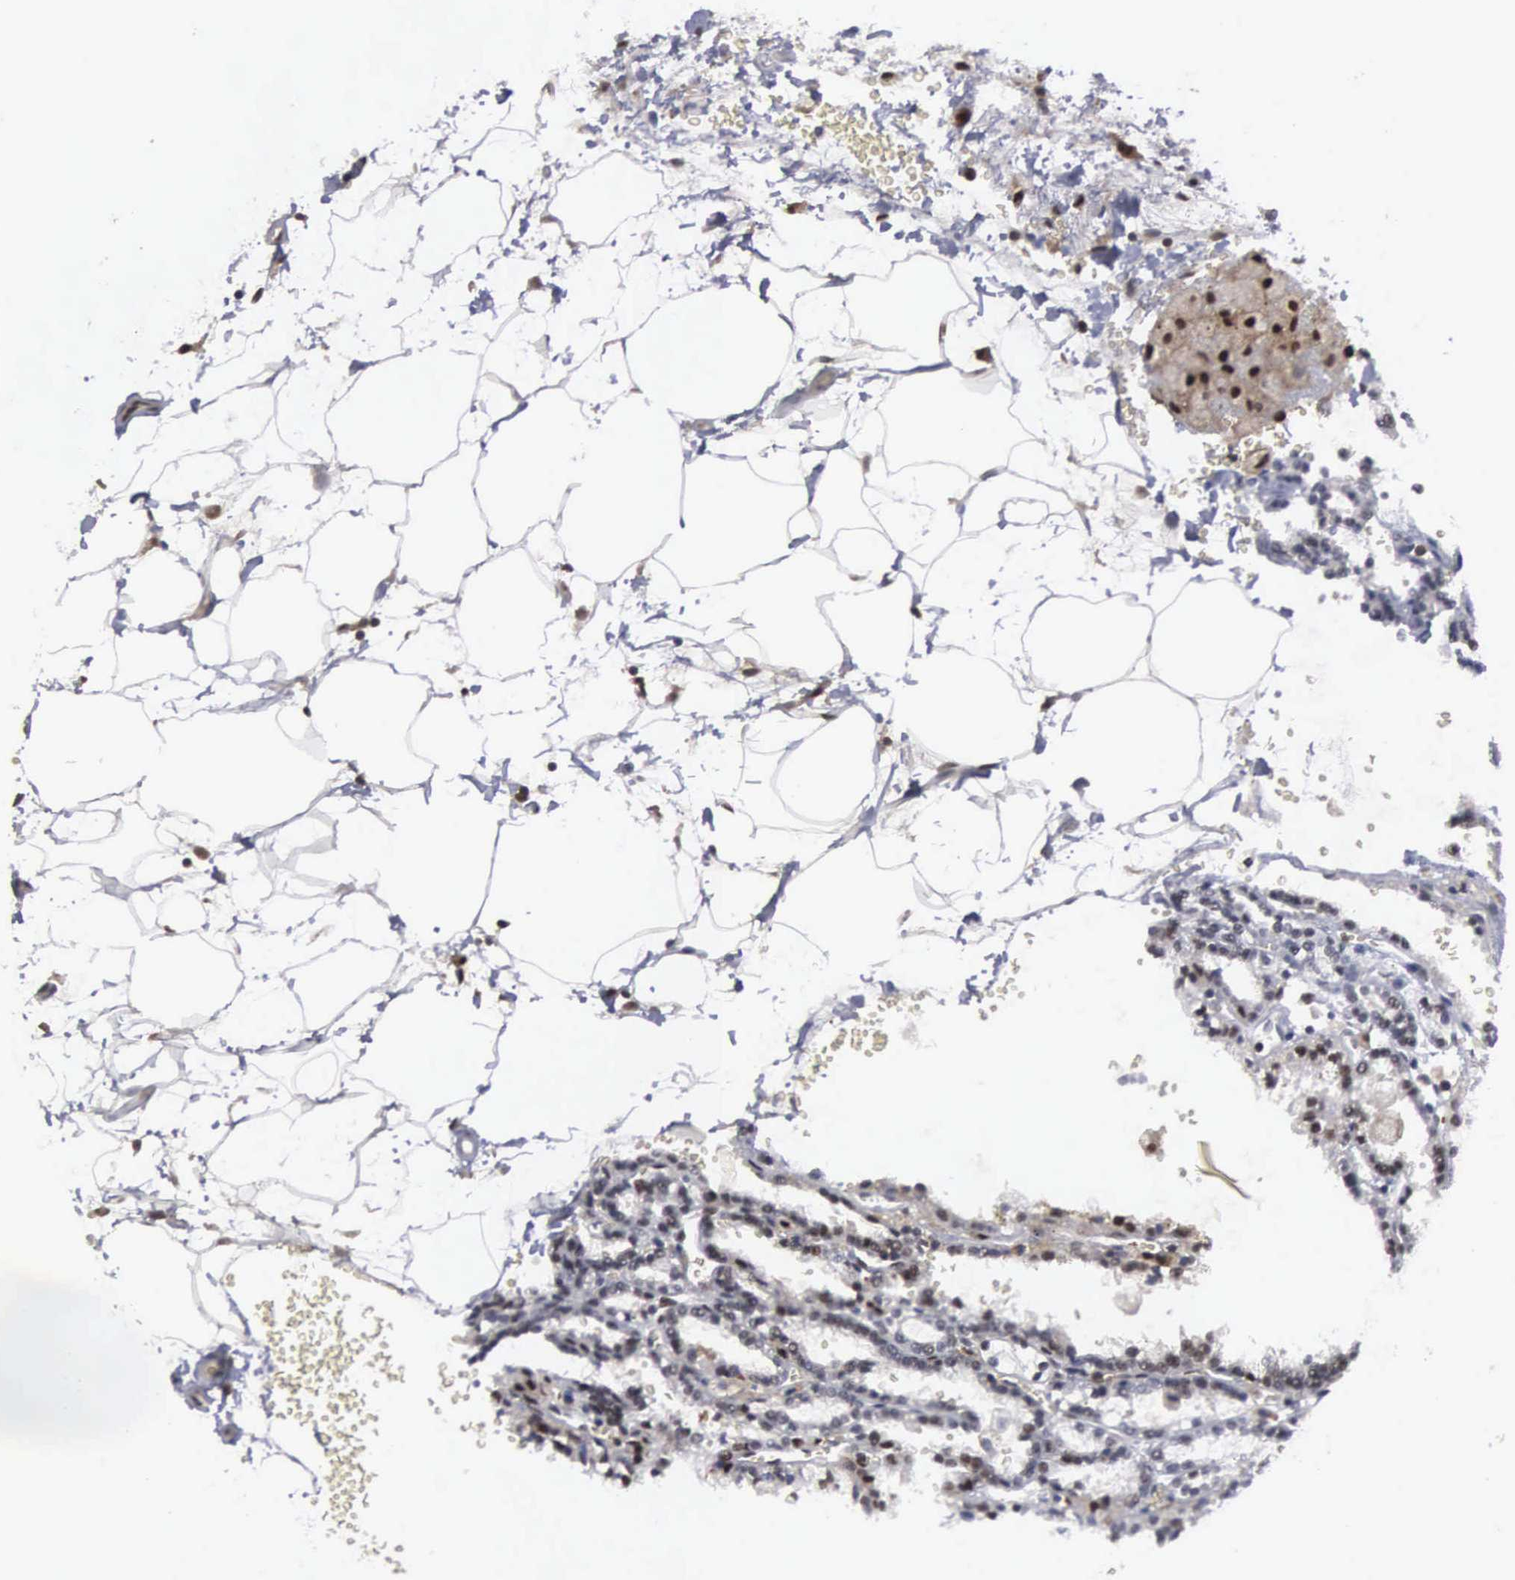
{"staining": {"intensity": "strong", "quantity": "<25%", "location": "nuclear"}, "tissue": "renal cancer", "cell_type": "Tumor cells", "image_type": "cancer", "snomed": [{"axis": "morphology", "description": "Adenocarcinoma, NOS"}, {"axis": "topography", "description": "Kidney"}], "caption": "Human renal cancer (adenocarcinoma) stained with a brown dye shows strong nuclear positive positivity in about <25% of tumor cells.", "gene": "TRMT5", "patient": {"sex": "female", "age": 56}}